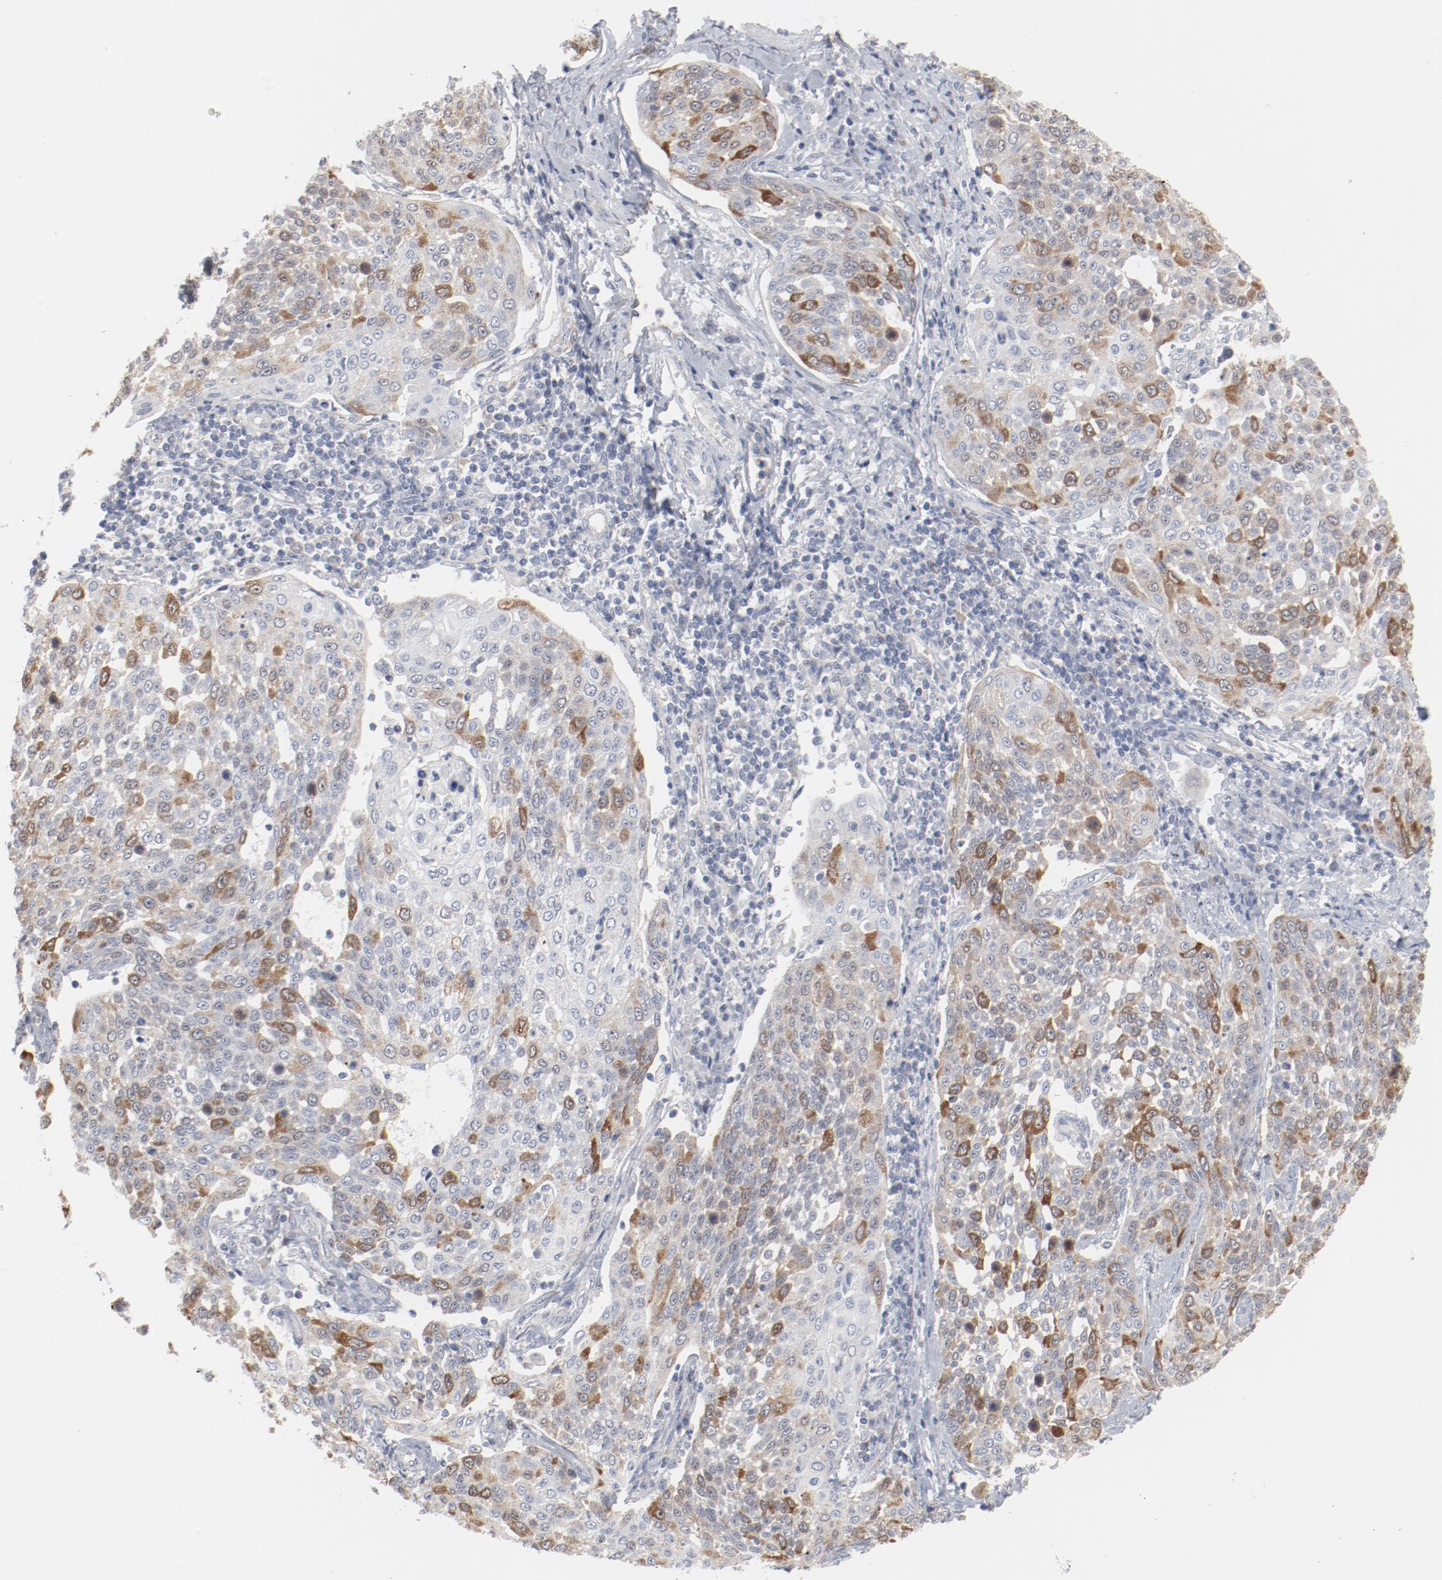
{"staining": {"intensity": "moderate", "quantity": "25%-75%", "location": "cytoplasmic/membranous,nuclear"}, "tissue": "cervical cancer", "cell_type": "Tumor cells", "image_type": "cancer", "snomed": [{"axis": "morphology", "description": "Squamous cell carcinoma, NOS"}, {"axis": "topography", "description": "Cervix"}], "caption": "A brown stain labels moderate cytoplasmic/membranous and nuclear staining of a protein in cervical cancer tumor cells. (brown staining indicates protein expression, while blue staining denotes nuclei).", "gene": "CDK1", "patient": {"sex": "female", "age": 34}}